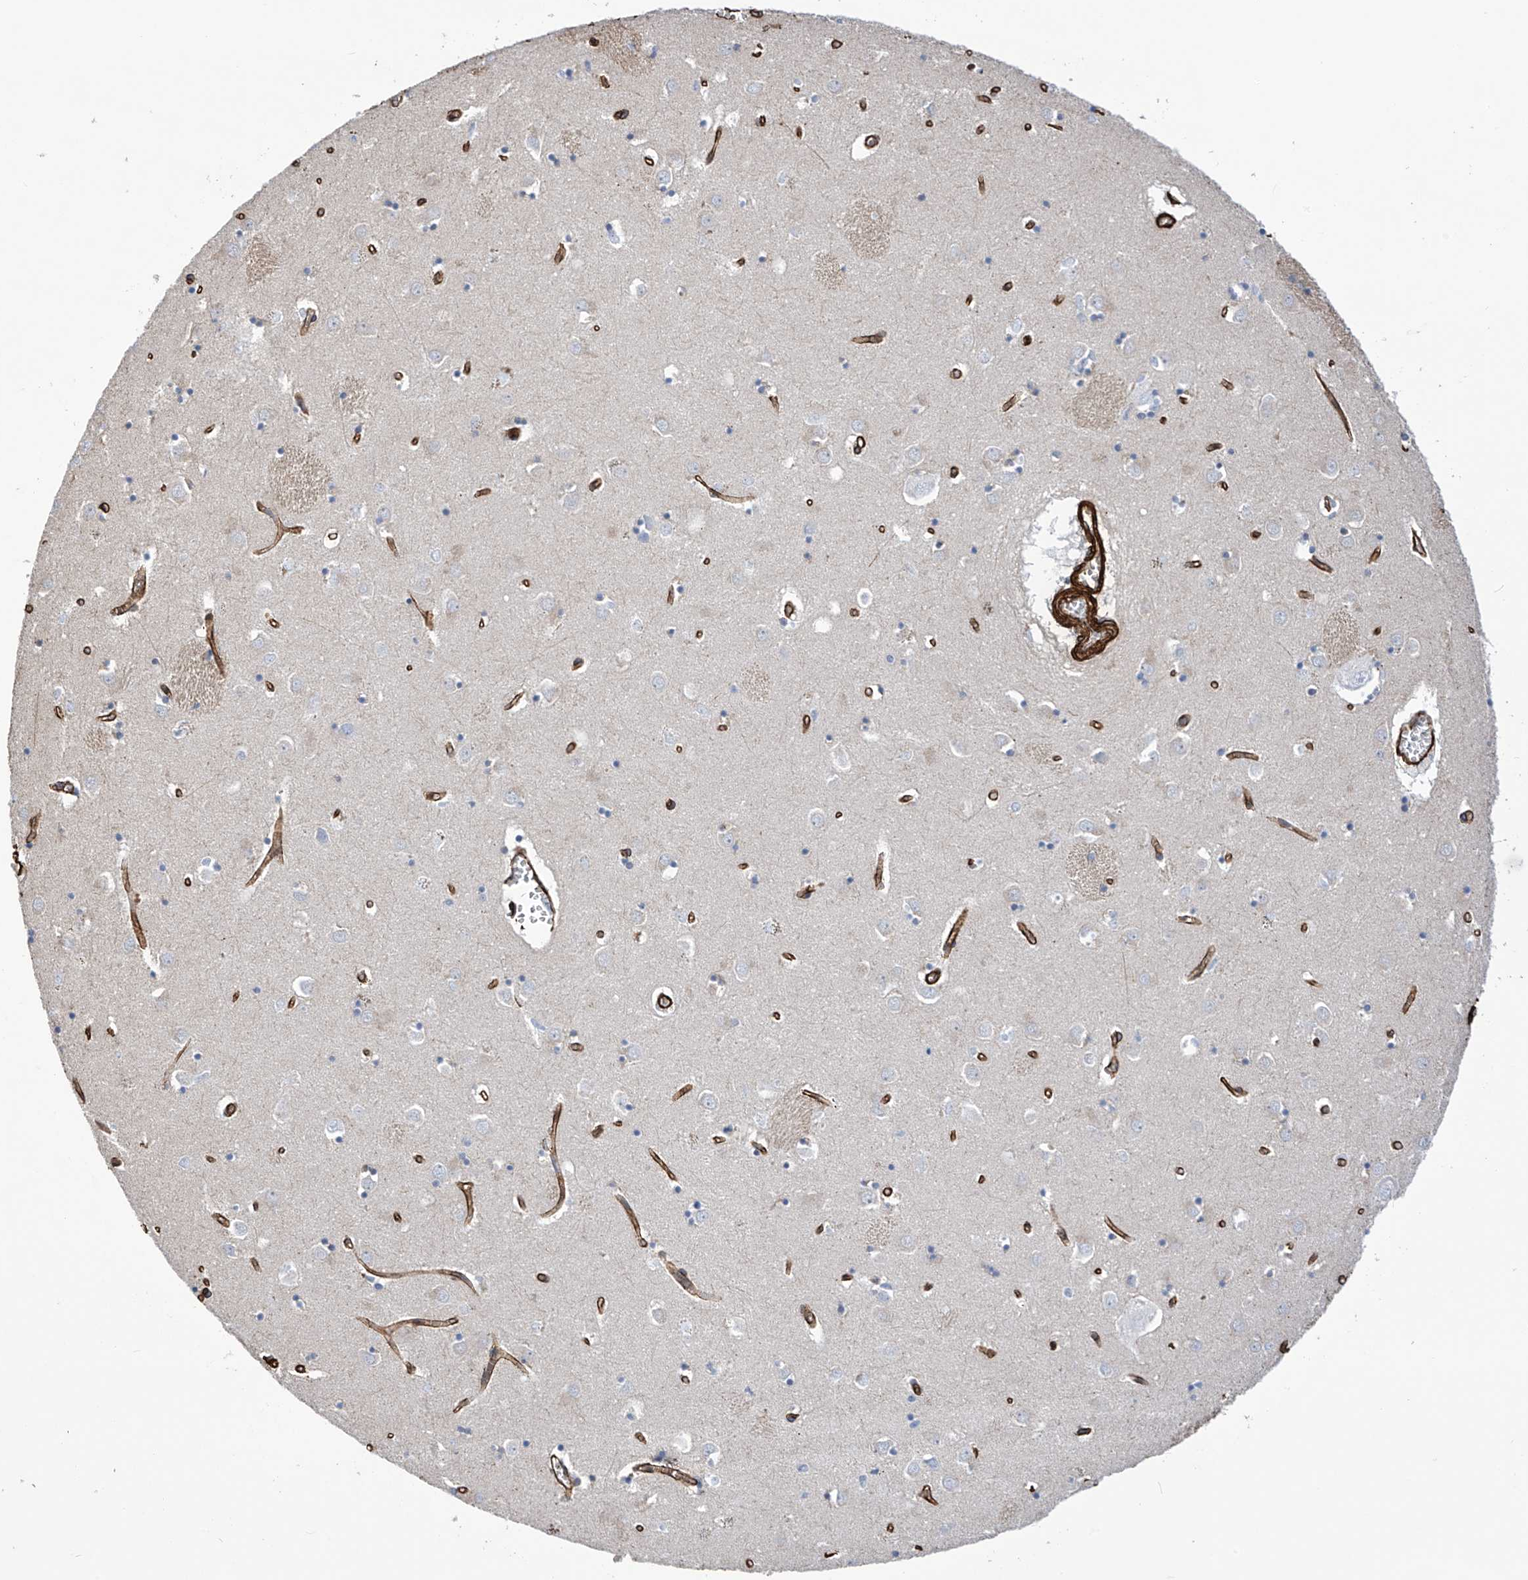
{"staining": {"intensity": "negative", "quantity": "none", "location": "none"}, "tissue": "caudate", "cell_type": "Glial cells", "image_type": "normal", "snomed": [{"axis": "morphology", "description": "Normal tissue, NOS"}, {"axis": "topography", "description": "Lateral ventricle wall"}], "caption": "IHC of normal human caudate shows no staining in glial cells. (DAB (3,3'-diaminobenzidine) immunohistochemistry (IHC), high magnification).", "gene": "UBTD1", "patient": {"sex": "male", "age": 70}}